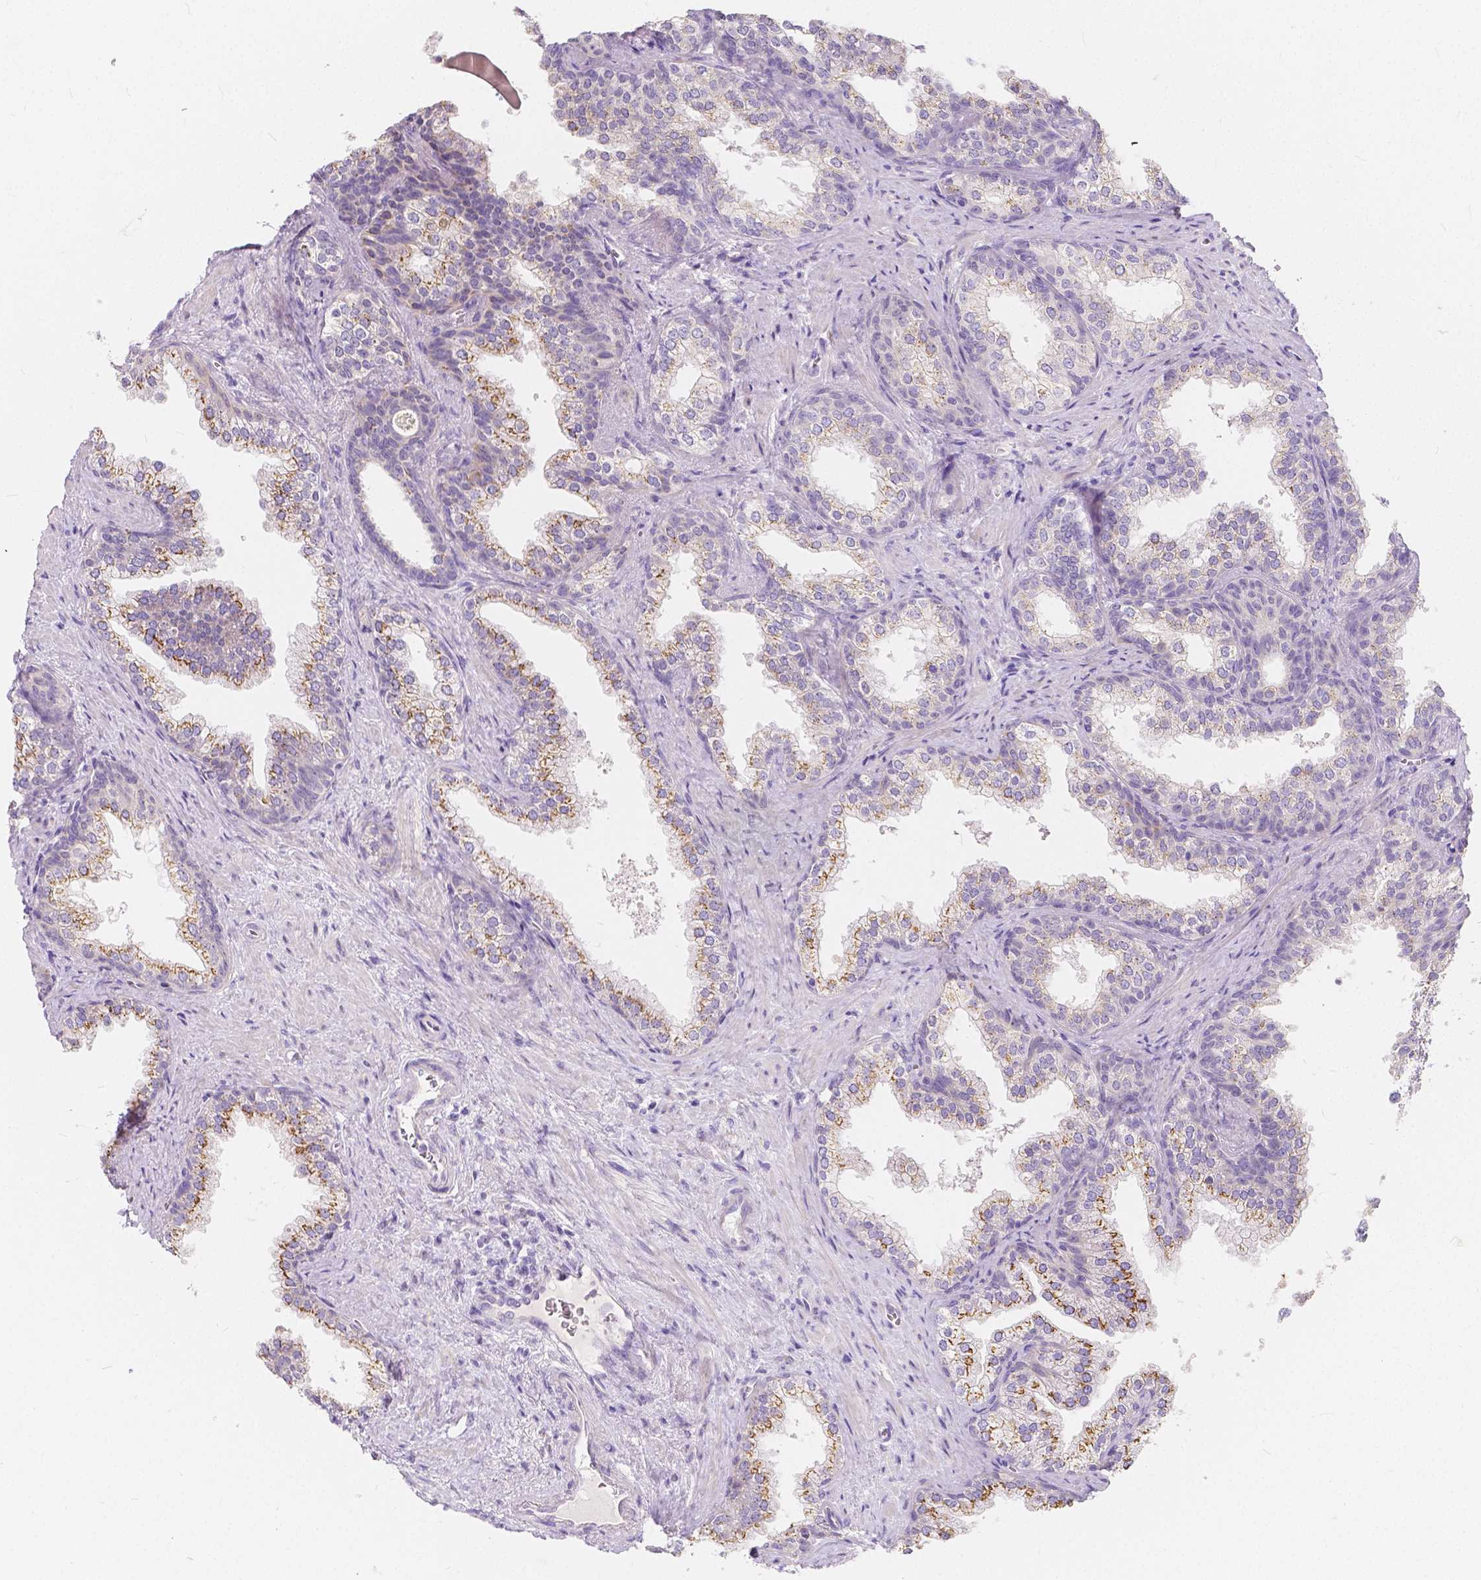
{"staining": {"intensity": "moderate", "quantity": "25%-75%", "location": "cytoplasmic/membranous"}, "tissue": "prostate", "cell_type": "Glandular cells", "image_type": "normal", "snomed": [{"axis": "morphology", "description": "Normal tissue, NOS"}, {"axis": "topography", "description": "Prostate"}], "caption": "The photomicrograph demonstrates immunohistochemical staining of normal prostate. There is moderate cytoplasmic/membranous expression is present in about 25%-75% of glandular cells. Immunohistochemistry (ihc) stains the protein in brown and the nuclei are stained blue.", "gene": "RNF186", "patient": {"sex": "male", "age": 79}}